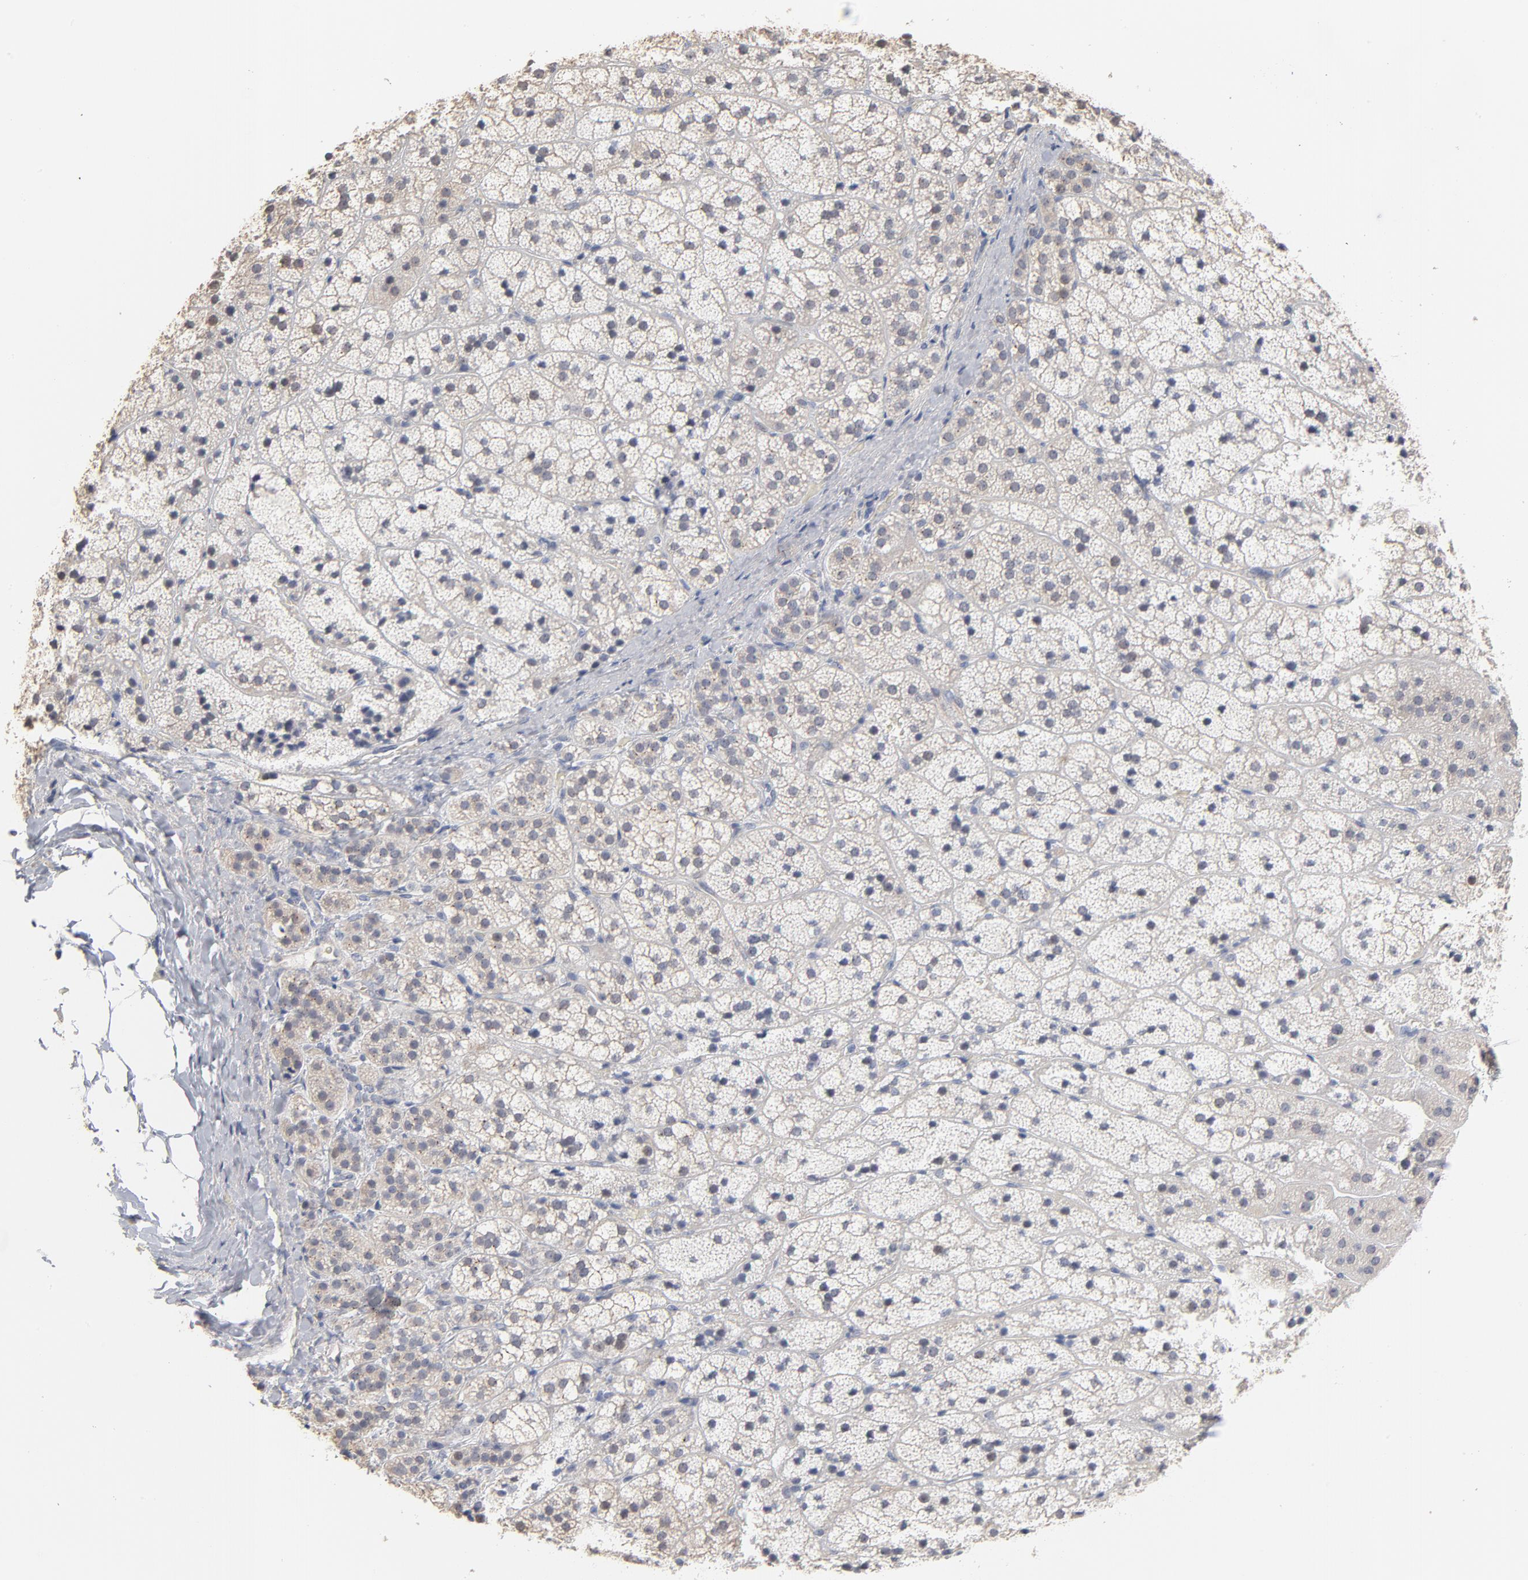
{"staining": {"intensity": "weak", "quantity": "25%-75%", "location": "cytoplasmic/membranous"}, "tissue": "adrenal gland", "cell_type": "Glandular cells", "image_type": "normal", "snomed": [{"axis": "morphology", "description": "Normal tissue, NOS"}, {"axis": "topography", "description": "Adrenal gland"}], "caption": "Protein staining by IHC shows weak cytoplasmic/membranous expression in approximately 25%-75% of glandular cells in unremarkable adrenal gland.", "gene": "DNAL4", "patient": {"sex": "female", "age": 44}}